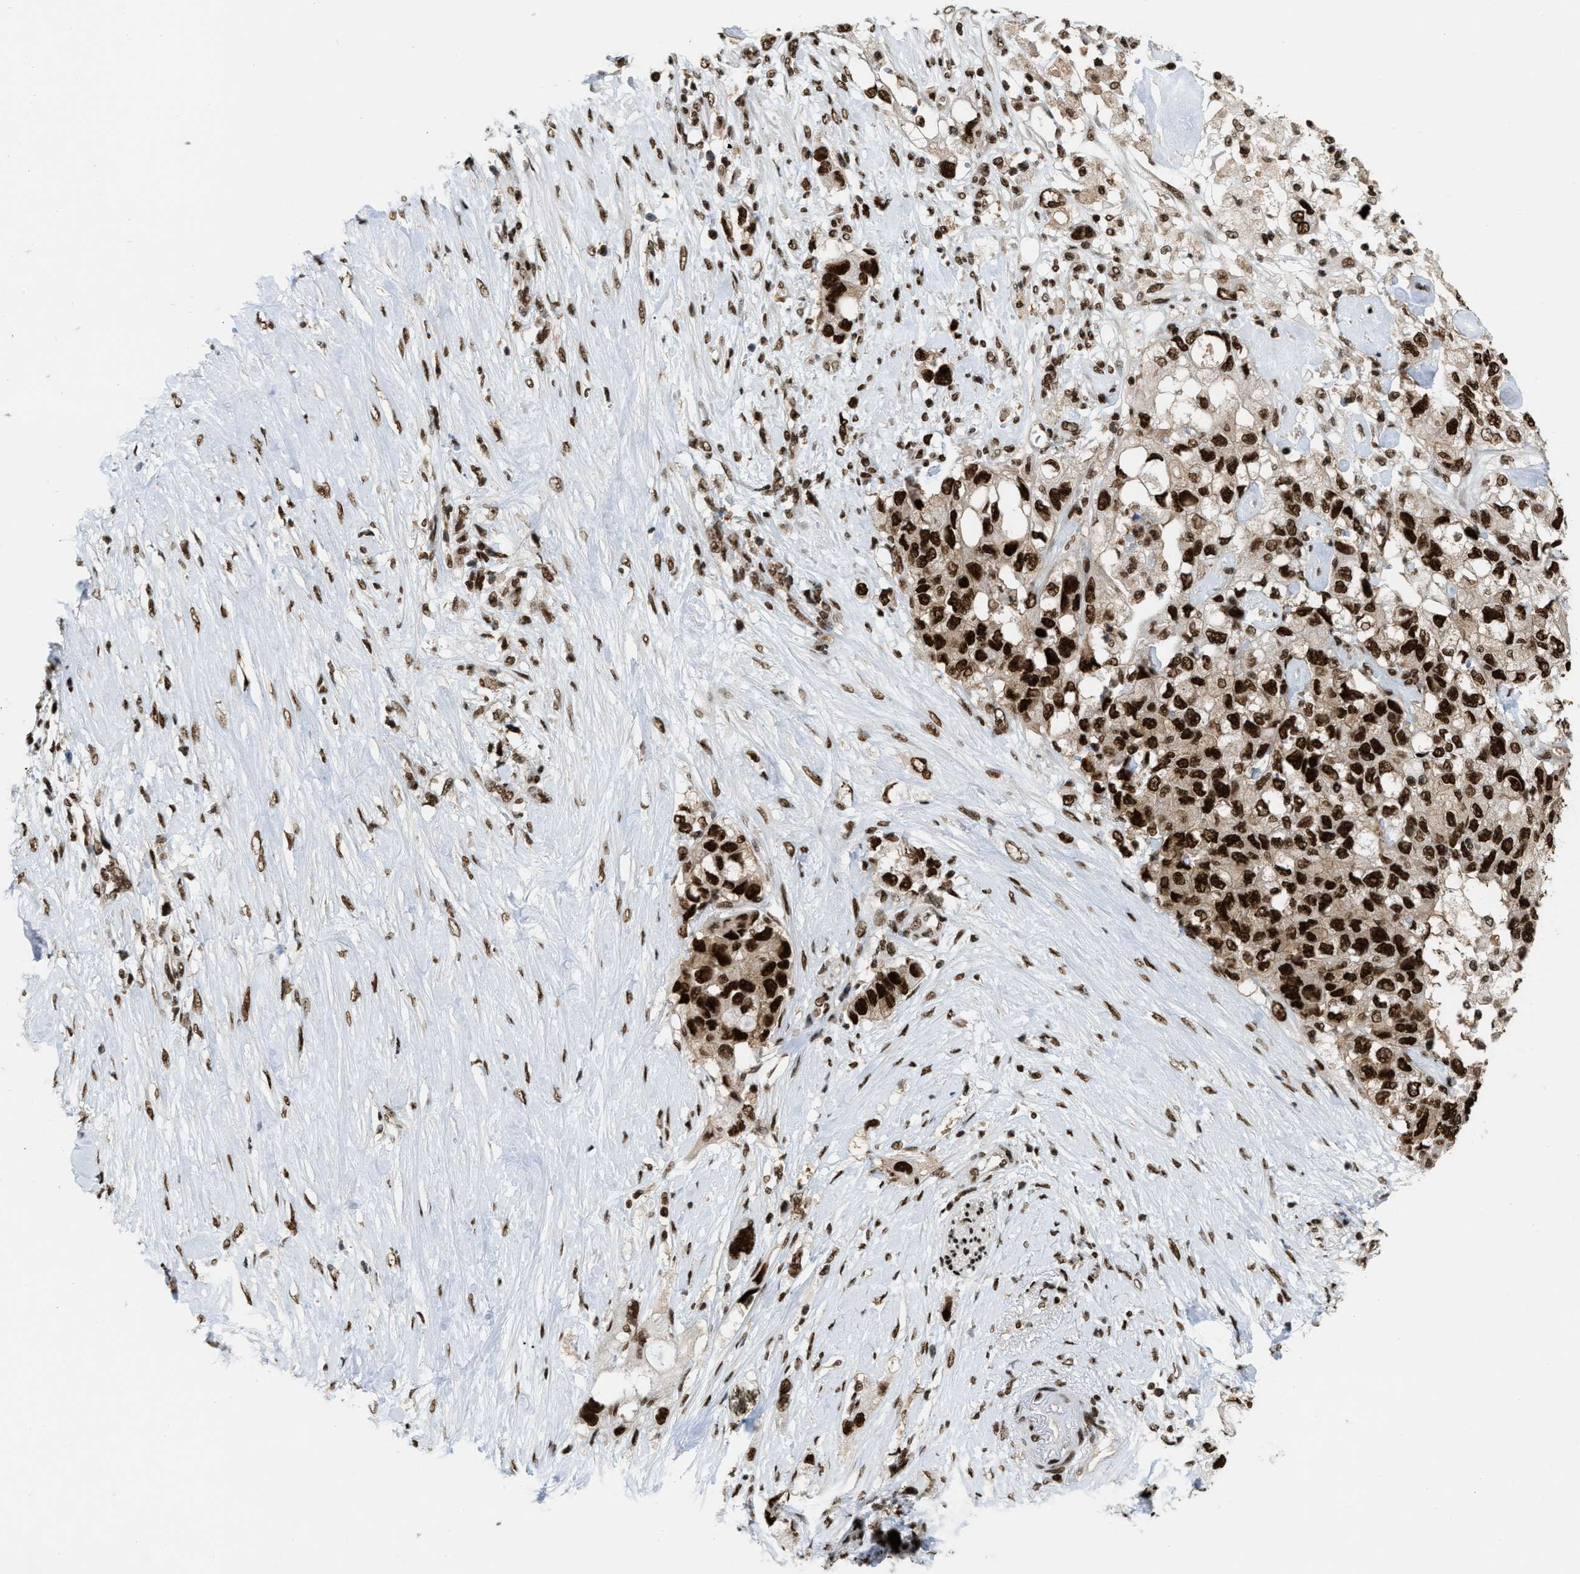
{"staining": {"intensity": "strong", "quantity": ">75%", "location": "nuclear"}, "tissue": "pancreatic cancer", "cell_type": "Tumor cells", "image_type": "cancer", "snomed": [{"axis": "morphology", "description": "Adenocarcinoma, NOS"}, {"axis": "topography", "description": "Pancreas"}], "caption": "Pancreatic cancer stained with DAB immunohistochemistry (IHC) shows high levels of strong nuclear expression in about >75% of tumor cells.", "gene": "NUMA1", "patient": {"sex": "female", "age": 56}}